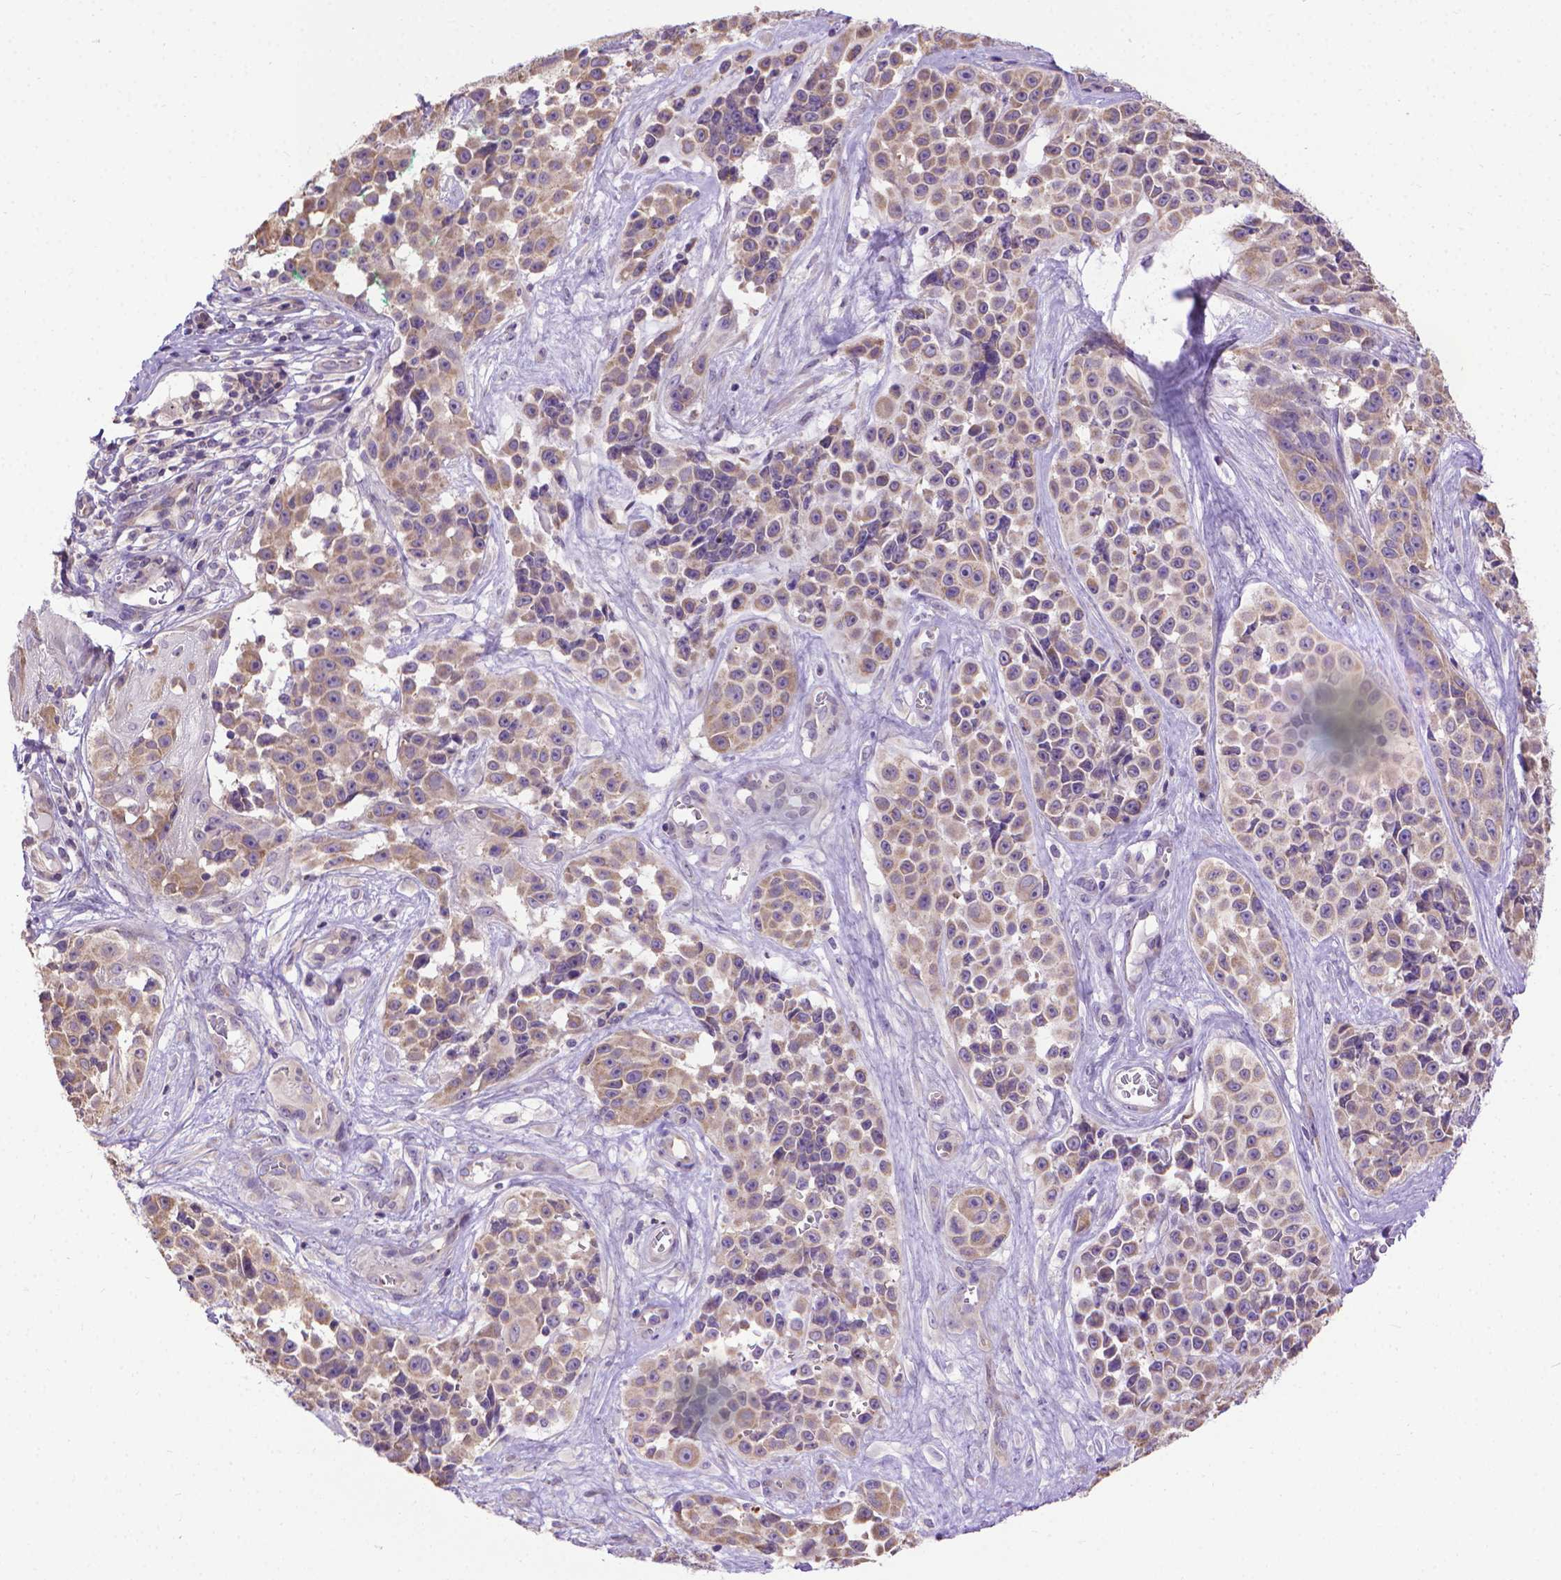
{"staining": {"intensity": "weak", "quantity": "25%-75%", "location": "cytoplasmic/membranous"}, "tissue": "melanoma", "cell_type": "Tumor cells", "image_type": "cancer", "snomed": [{"axis": "morphology", "description": "Malignant melanoma, NOS"}, {"axis": "topography", "description": "Skin"}], "caption": "There is low levels of weak cytoplasmic/membranous positivity in tumor cells of malignant melanoma, as demonstrated by immunohistochemical staining (brown color).", "gene": "SYN1", "patient": {"sex": "female", "age": 88}}